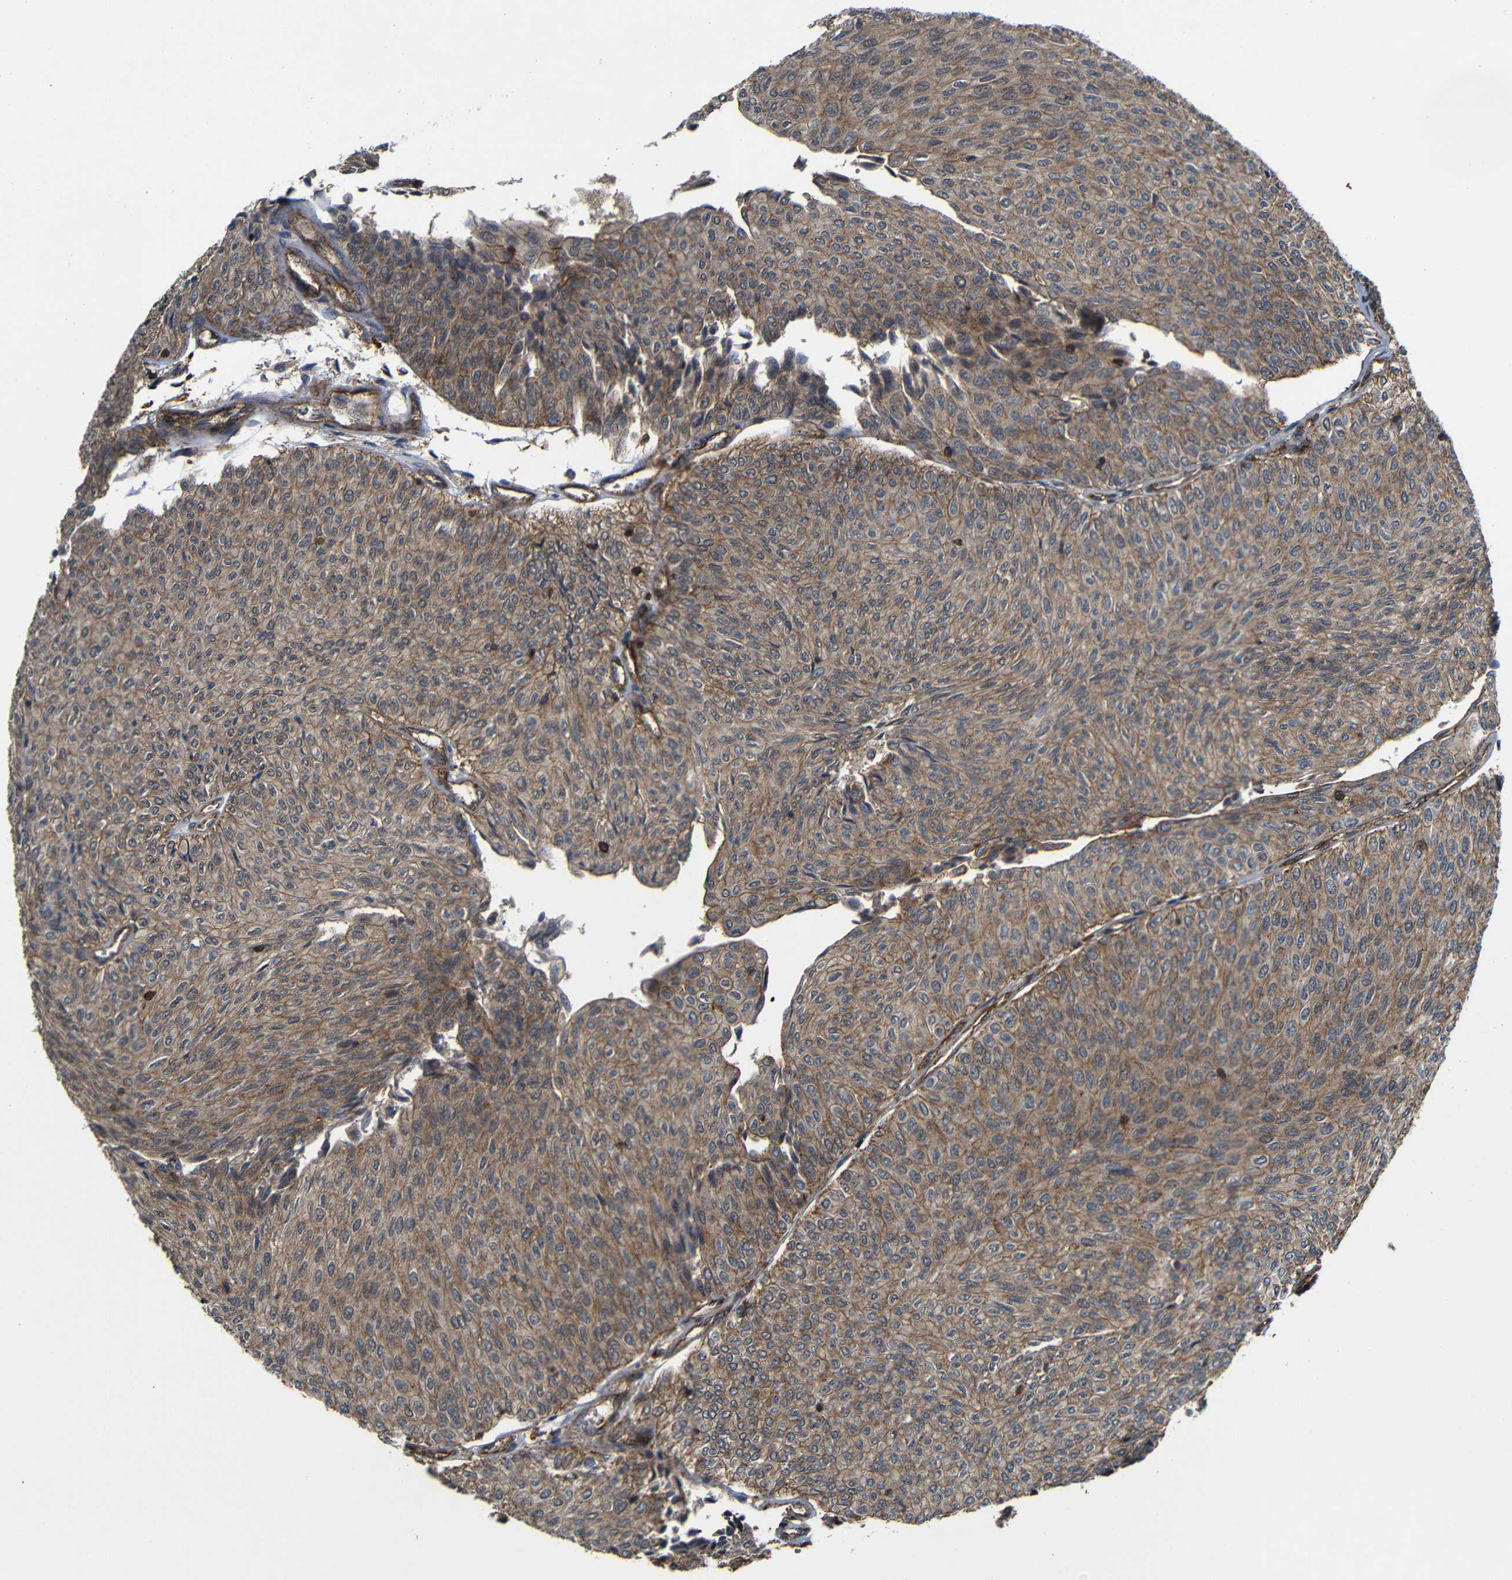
{"staining": {"intensity": "moderate", "quantity": ">75%", "location": "cytoplasmic/membranous"}, "tissue": "urothelial cancer", "cell_type": "Tumor cells", "image_type": "cancer", "snomed": [{"axis": "morphology", "description": "Urothelial carcinoma, Low grade"}, {"axis": "topography", "description": "Urinary bladder"}], "caption": "Urothelial cancer tissue exhibits moderate cytoplasmic/membranous staining in approximately >75% of tumor cells Using DAB (3,3'-diaminobenzidine) (brown) and hematoxylin (blue) stains, captured at high magnification using brightfield microscopy.", "gene": "NANOS1", "patient": {"sex": "male", "age": 78}}